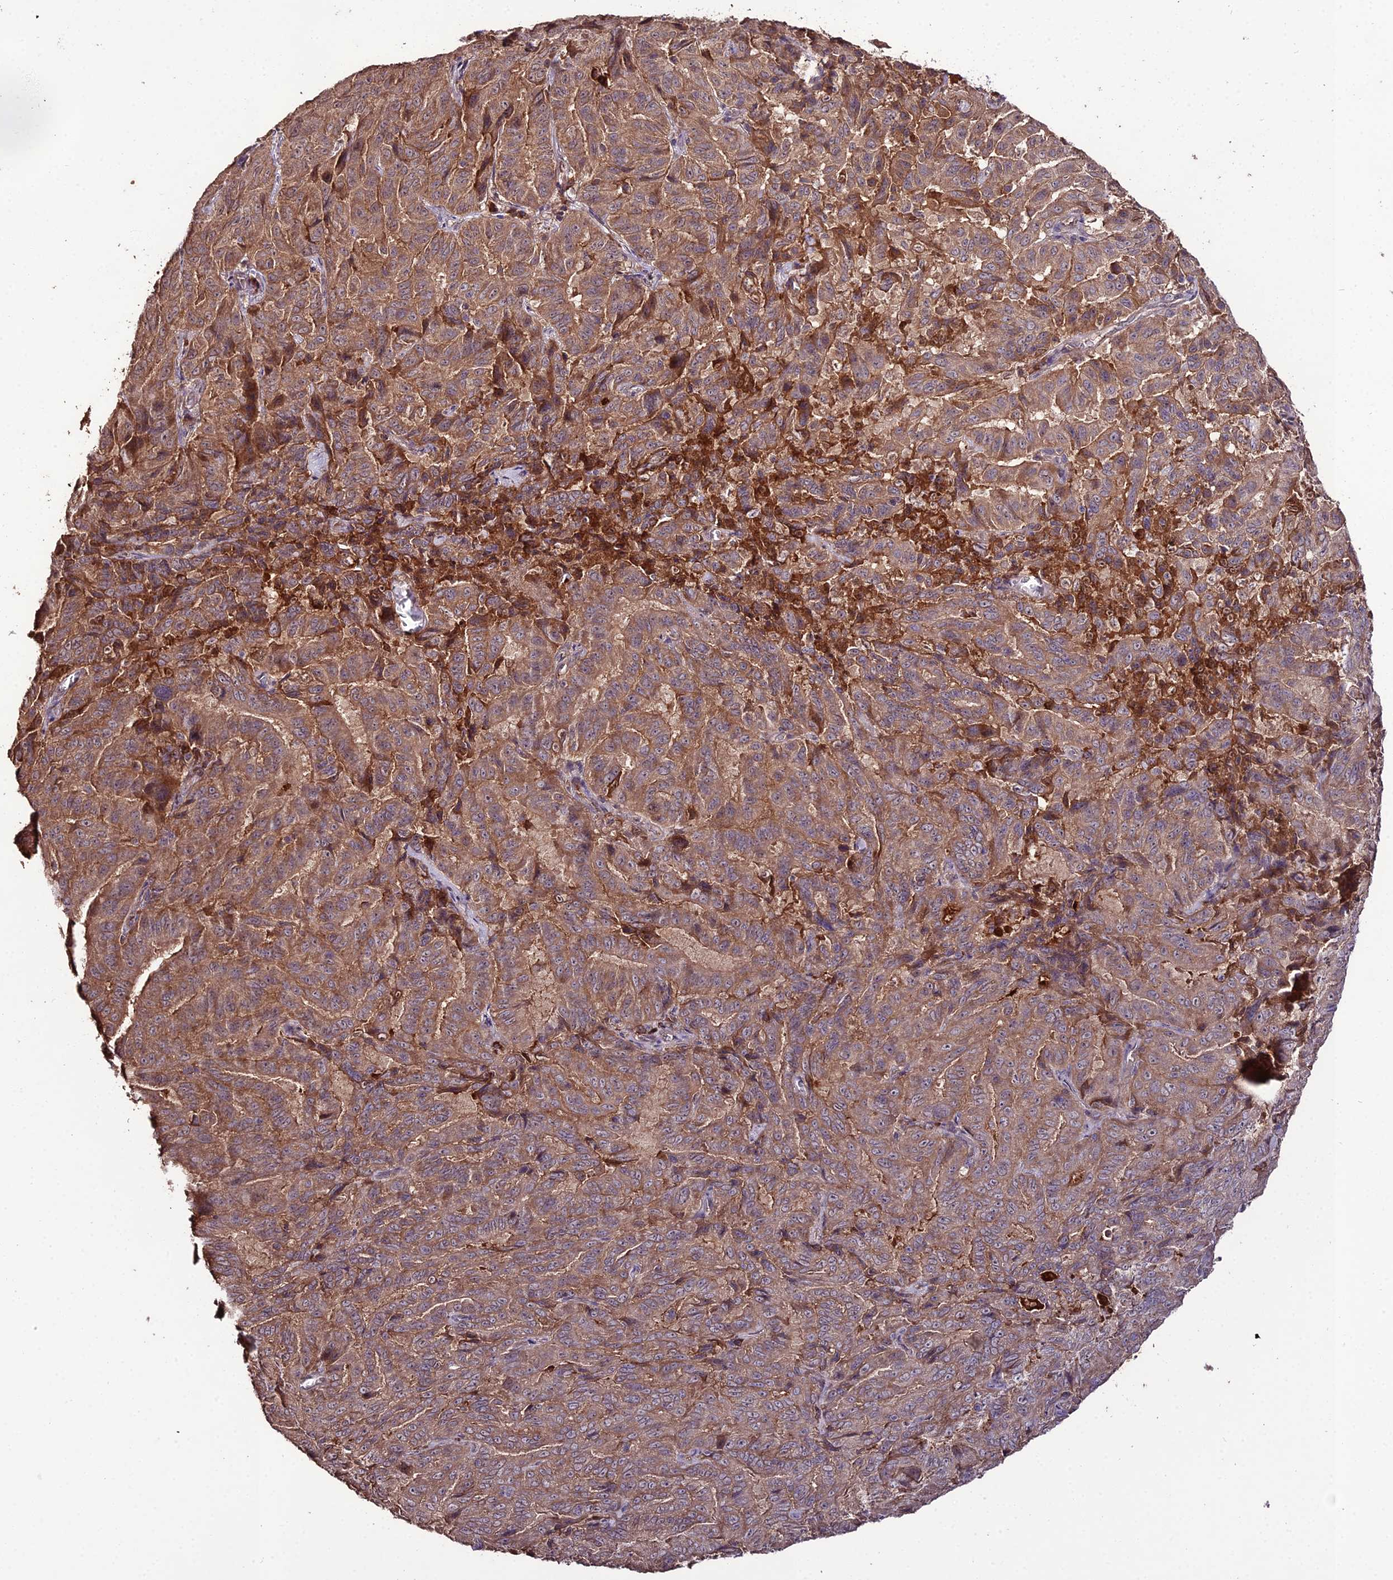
{"staining": {"intensity": "moderate", "quantity": ">75%", "location": "cytoplasmic/membranous"}, "tissue": "pancreatic cancer", "cell_type": "Tumor cells", "image_type": "cancer", "snomed": [{"axis": "morphology", "description": "Adenocarcinoma, NOS"}, {"axis": "topography", "description": "Pancreas"}], "caption": "Moderate cytoplasmic/membranous staining is appreciated in approximately >75% of tumor cells in adenocarcinoma (pancreatic).", "gene": "KCTD16", "patient": {"sex": "male", "age": 63}}